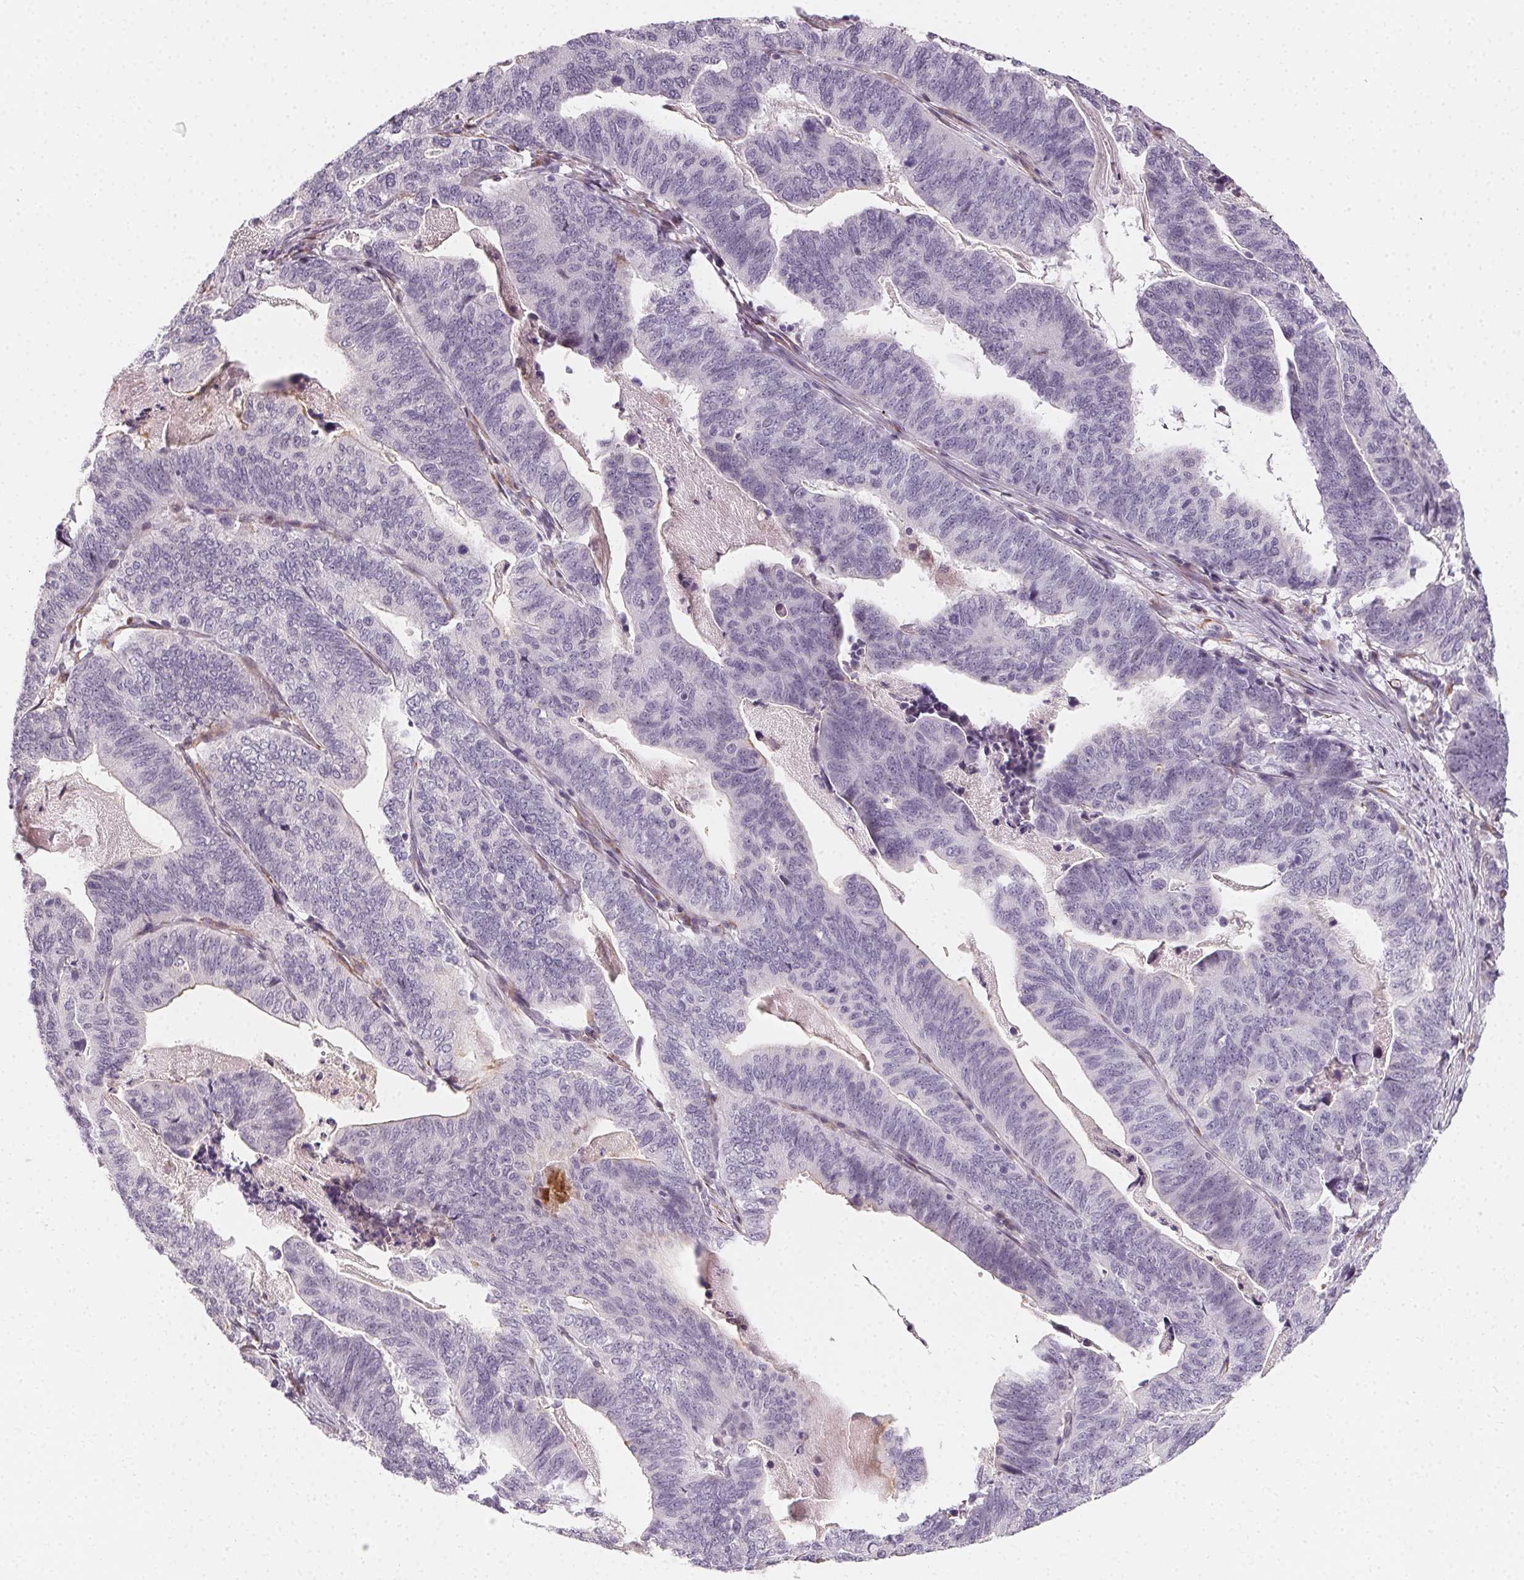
{"staining": {"intensity": "negative", "quantity": "none", "location": "none"}, "tissue": "stomach cancer", "cell_type": "Tumor cells", "image_type": "cancer", "snomed": [{"axis": "morphology", "description": "Adenocarcinoma, NOS"}, {"axis": "topography", "description": "Stomach, upper"}], "caption": "An image of adenocarcinoma (stomach) stained for a protein reveals no brown staining in tumor cells.", "gene": "CCDC96", "patient": {"sex": "female", "age": 67}}